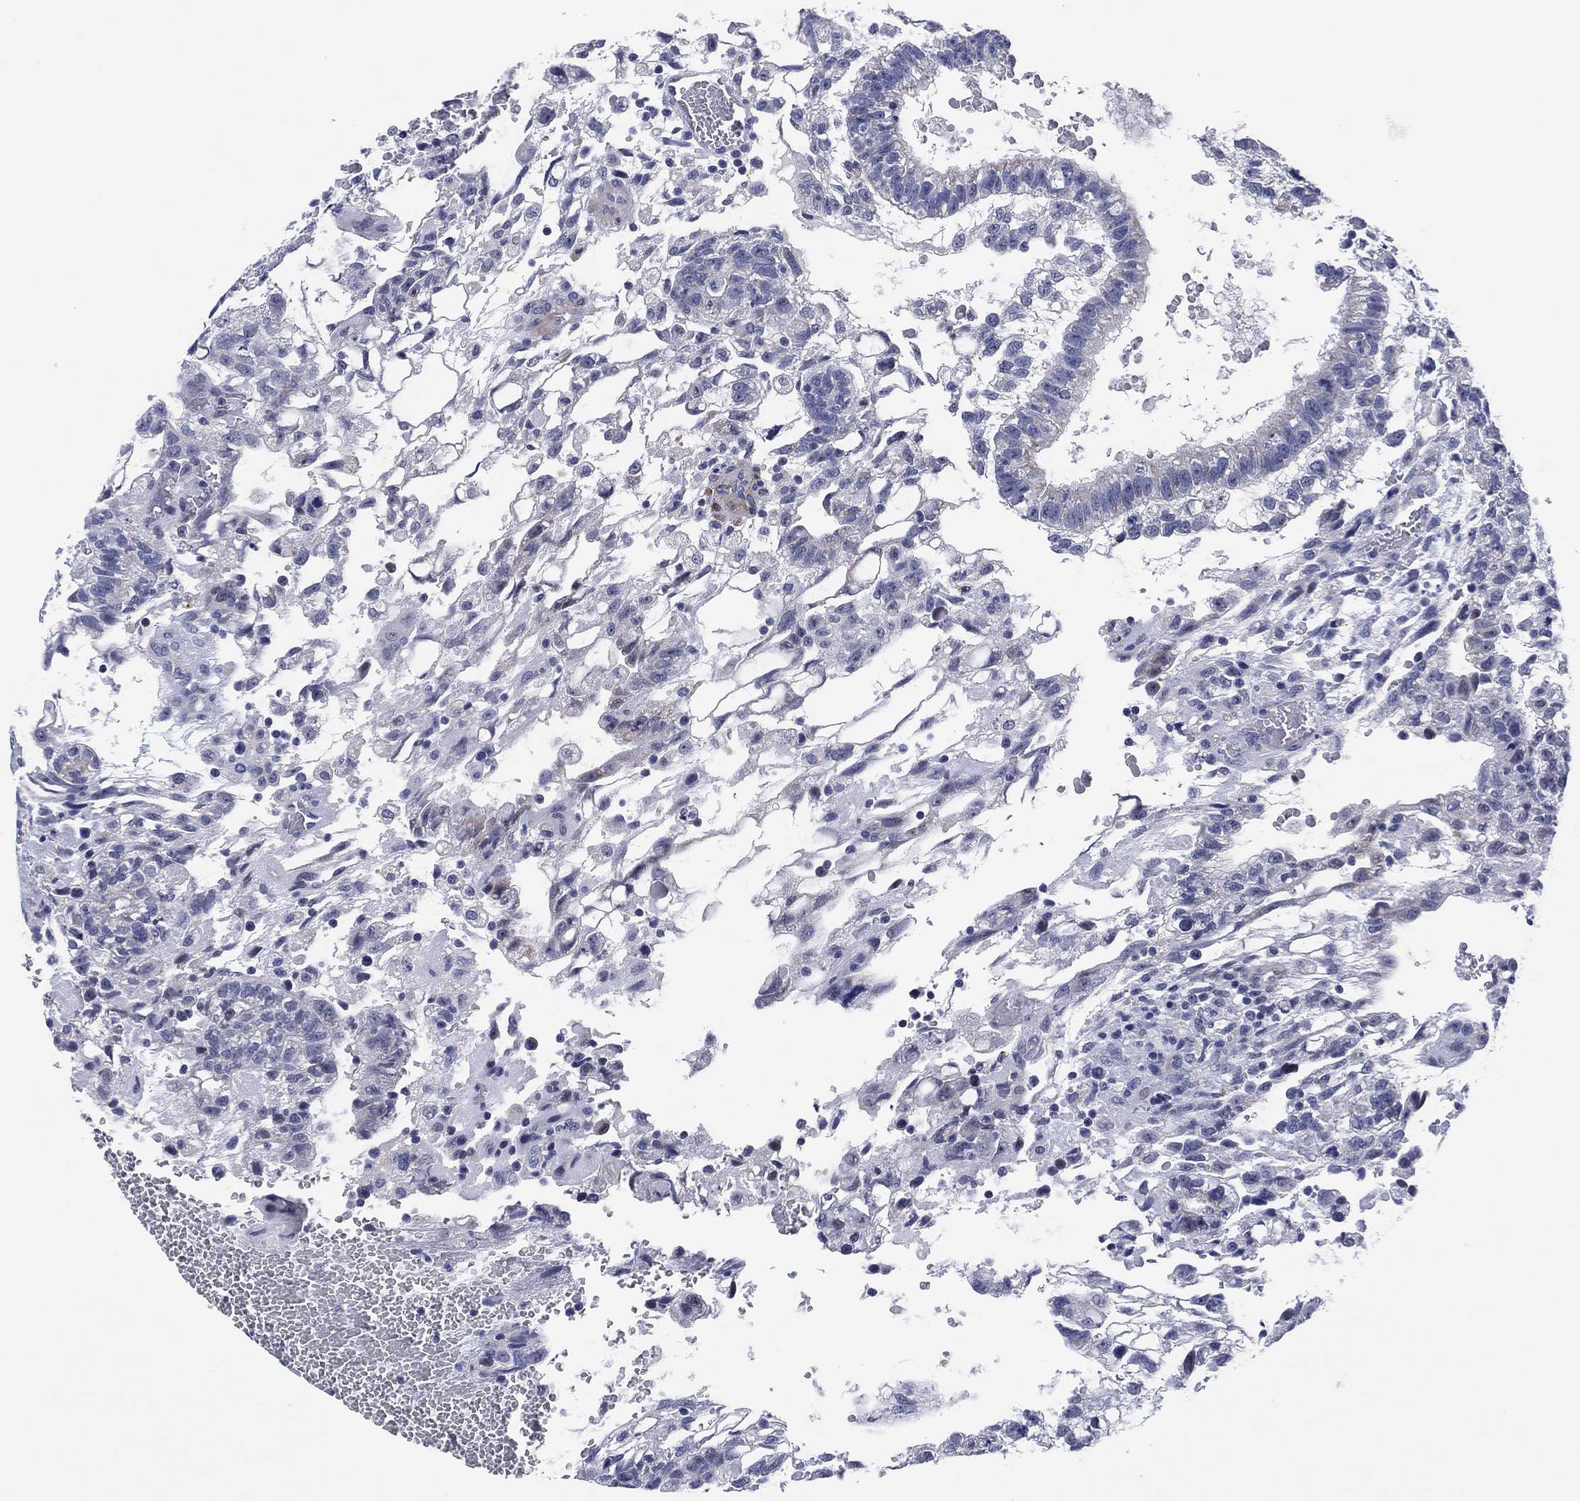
{"staining": {"intensity": "negative", "quantity": "none", "location": "none"}, "tissue": "testis cancer", "cell_type": "Tumor cells", "image_type": "cancer", "snomed": [{"axis": "morphology", "description": "Carcinoma, Embryonal, NOS"}, {"axis": "topography", "description": "Testis"}], "caption": "This is a photomicrograph of immunohistochemistry staining of testis cancer (embryonal carcinoma), which shows no expression in tumor cells.", "gene": "CLIP3", "patient": {"sex": "male", "age": 32}}